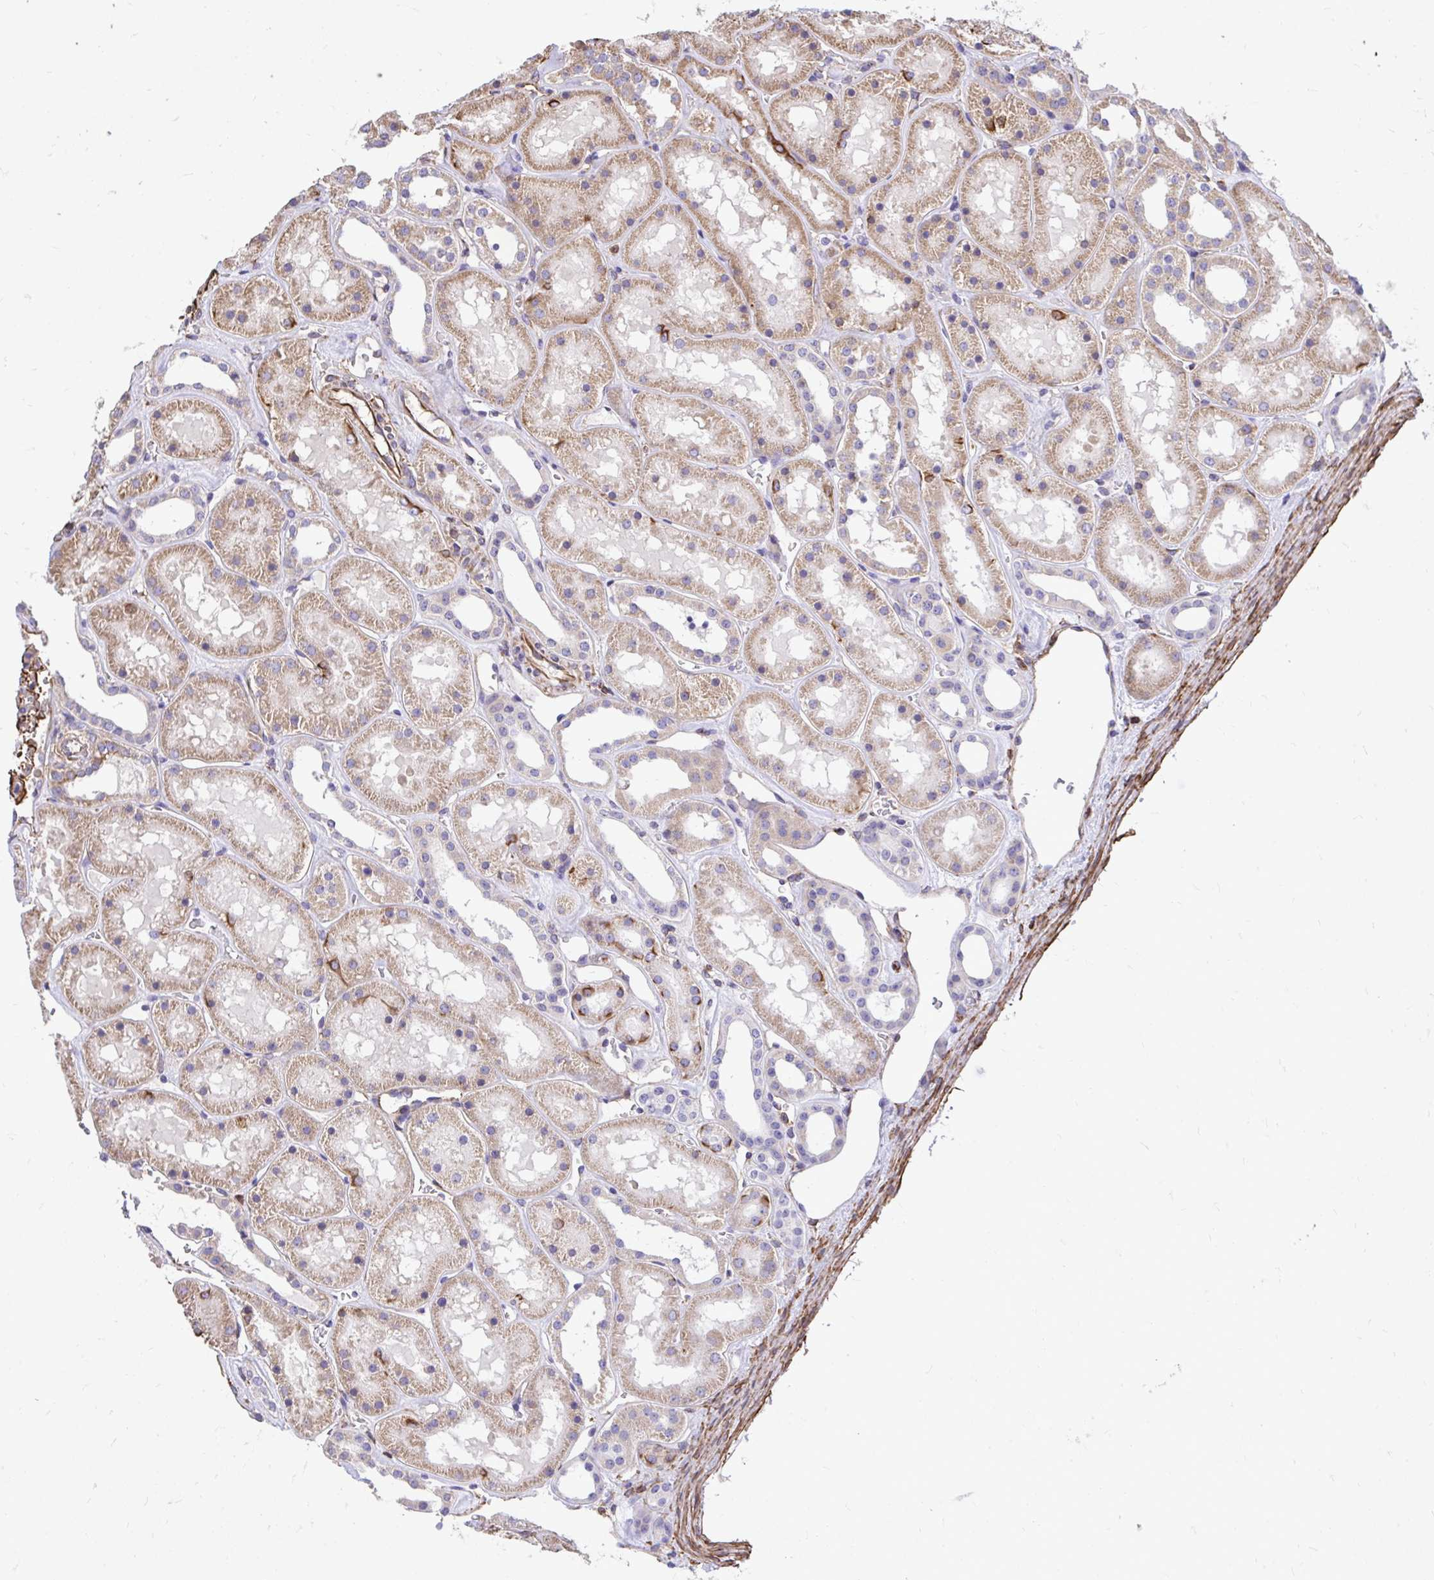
{"staining": {"intensity": "moderate", "quantity": "<25%", "location": "cytoplasmic/membranous"}, "tissue": "kidney", "cell_type": "Cells in glomeruli", "image_type": "normal", "snomed": [{"axis": "morphology", "description": "Normal tissue, NOS"}, {"axis": "topography", "description": "Kidney"}], "caption": "High-power microscopy captured an immunohistochemistry histopathology image of unremarkable kidney, revealing moderate cytoplasmic/membranous expression in approximately <25% of cells in glomeruli.", "gene": "RNF103", "patient": {"sex": "female", "age": 41}}